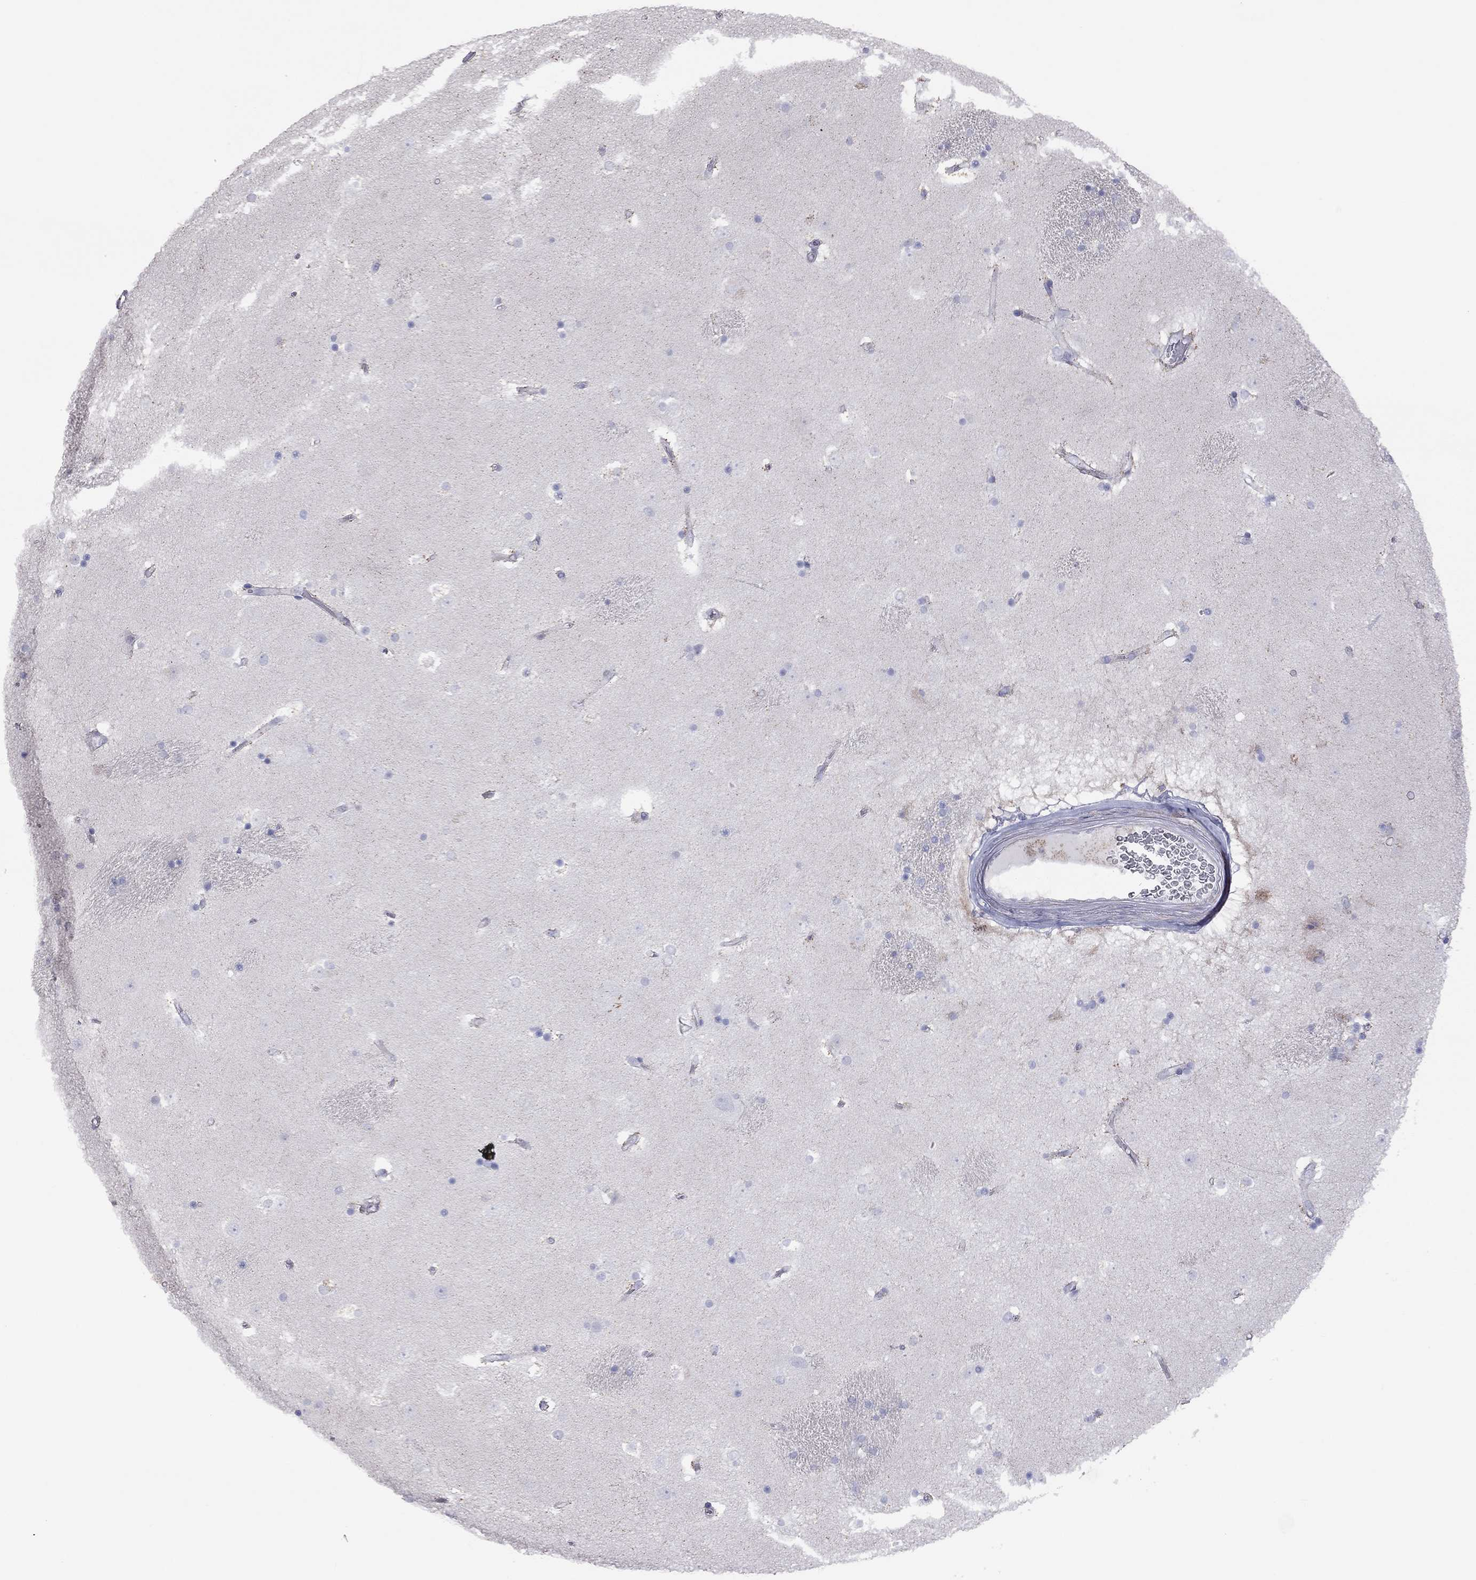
{"staining": {"intensity": "negative", "quantity": "none", "location": "none"}, "tissue": "caudate", "cell_type": "Glial cells", "image_type": "normal", "snomed": [{"axis": "morphology", "description": "Normal tissue, NOS"}, {"axis": "topography", "description": "Lateral ventricle wall"}], "caption": "This is an immunohistochemistry histopathology image of benign human caudate. There is no positivity in glial cells.", "gene": "ADCYAP1", "patient": {"sex": "male", "age": 51}}